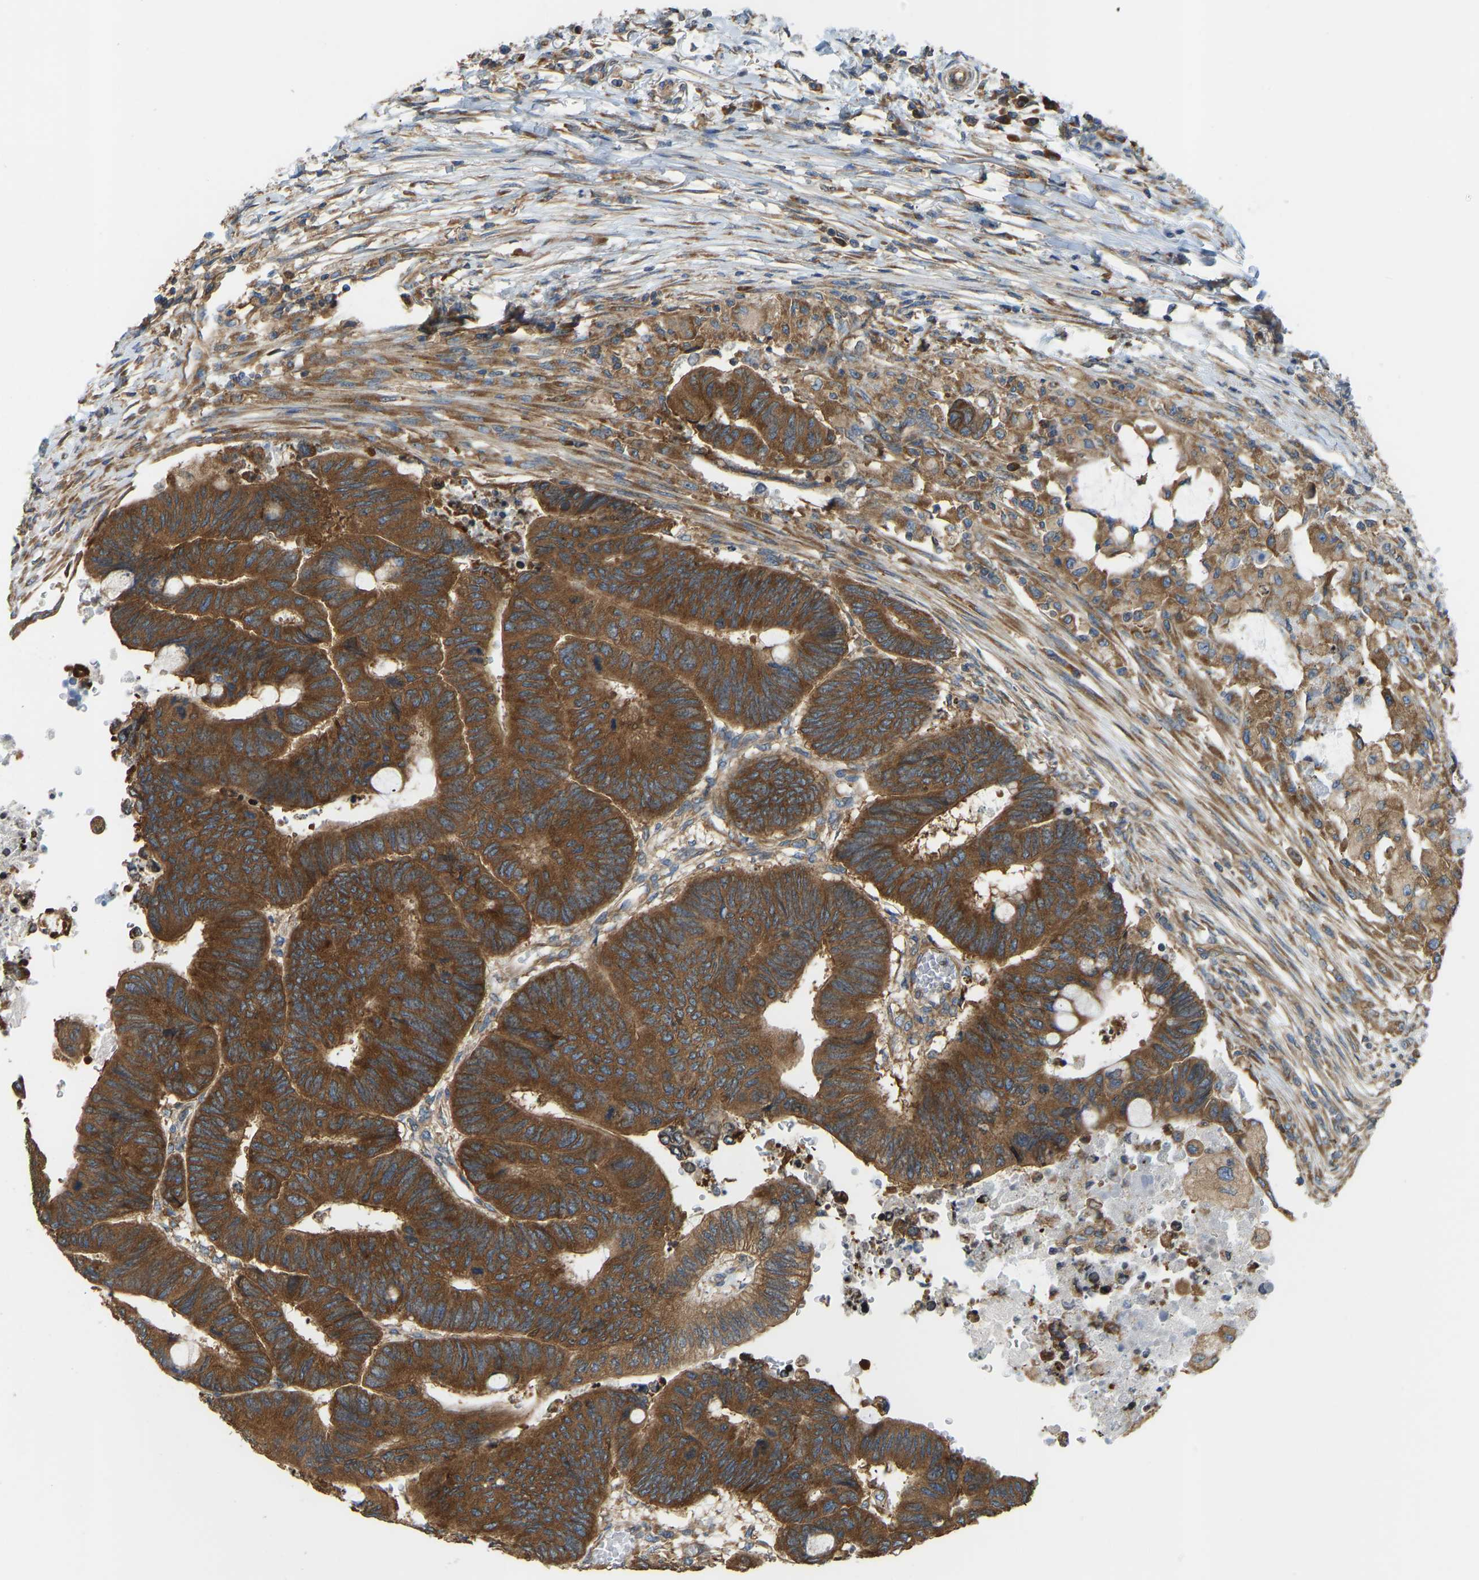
{"staining": {"intensity": "strong", "quantity": ">75%", "location": "cytoplasmic/membranous"}, "tissue": "colorectal cancer", "cell_type": "Tumor cells", "image_type": "cancer", "snomed": [{"axis": "morphology", "description": "Normal tissue, NOS"}, {"axis": "morphology", "description": "Adenocarcinoma, NOS"}, {"axis": "topography", "description": "Rectum"}, {"axis": "topography", "description": "Peripheral nerve tissue"}], "caption": "Protein expression analysis of human colorectal cancer (adenocarcinoma) reveals strong cytoplasmic/membranous staining in approximately >75% of tumor cells.", "gene": "RPS6KB2", "patient": {"sex": "male", "age": 92}}